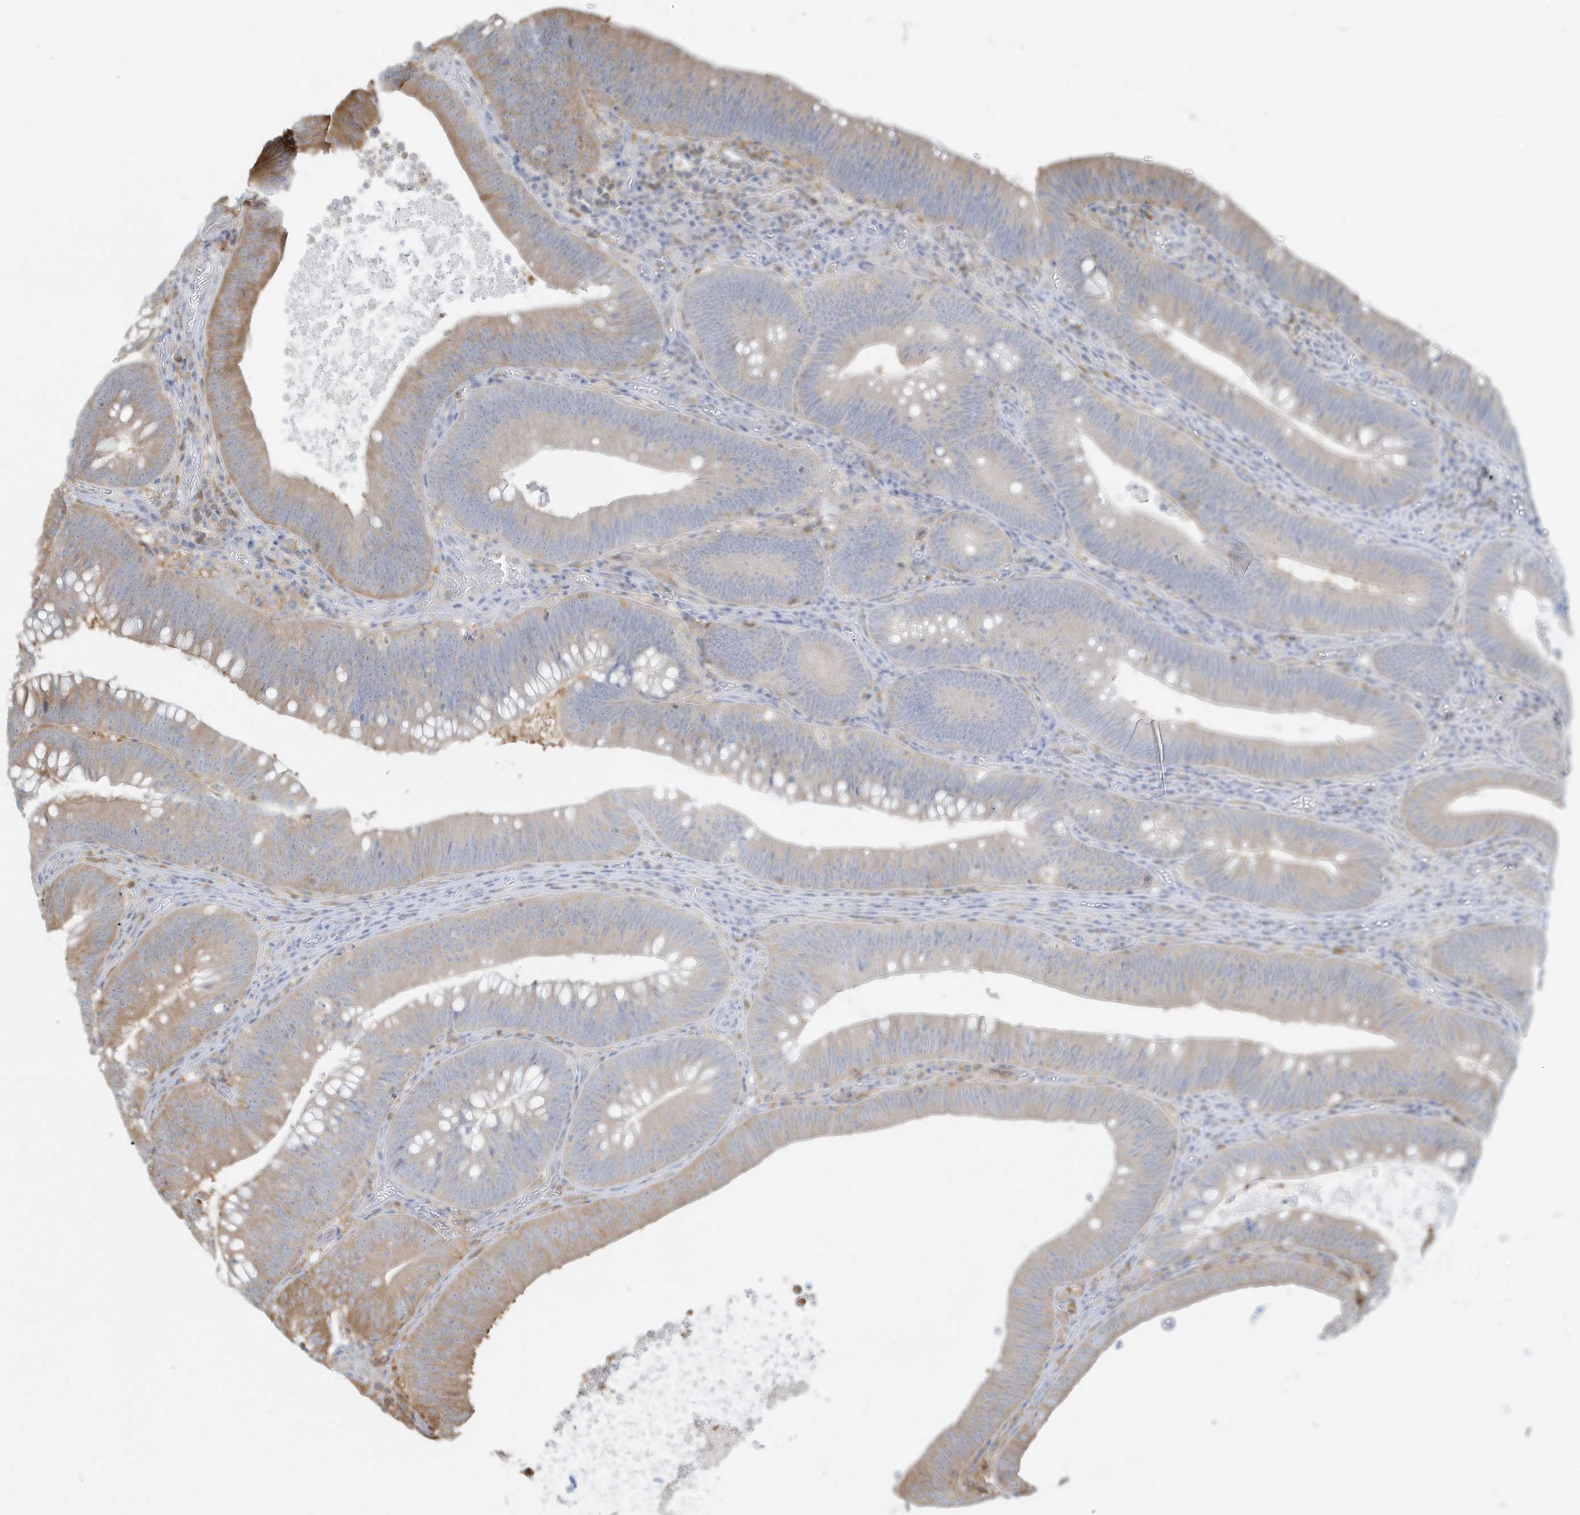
{"staining": {"intensity": "strong", "quantity": "25%-75%", "location": "cytoplasmic/membranous"}, "tissue": "colorectal cancer", "cell_type": "Tumor cells", "image_type": "cancer", "snomed": [{"axis": "morphology", "description": "Normal tissue, NOS"}, {"axis": "topography", "description": "Colon"}], "caption": "Immunohistochemical staining of colorectal cancer displays high levels of strong cytoplasmic/membranous protein positivity in approximately 25%-75% of tumor cells. (Brightfield microscopy of DAB IHC at high magnification).", "gene": "CLCN6", "patient": {"sex": "female", "age": 82}}